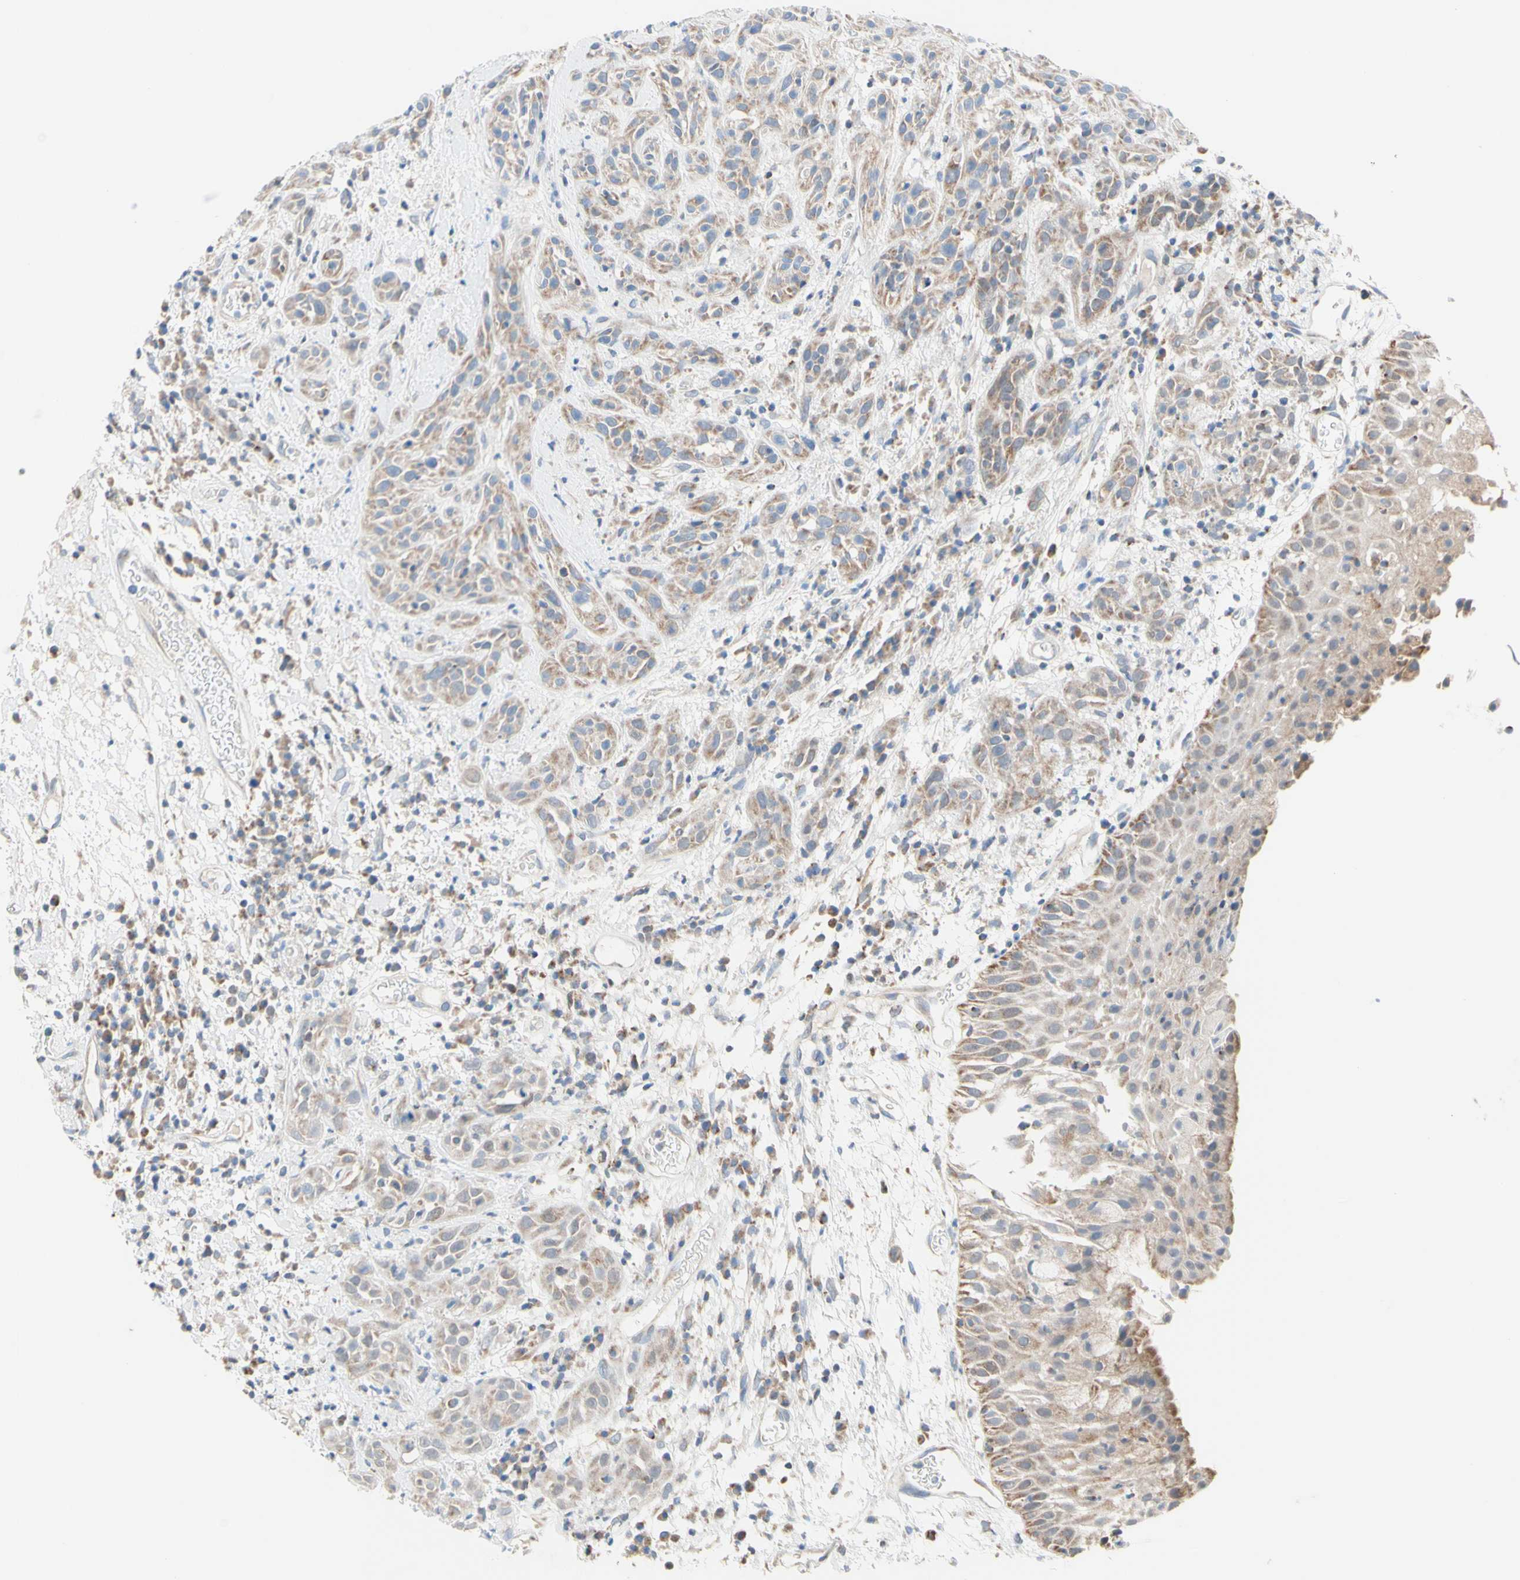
{"staining": {"intensity": "weak", "quantity": ">75%", "location": "cytoplasmic/membranous"}, "tissue": "head and neck cancer", "cell_type": "Tumor cells", "image_type": "cancer", "snomed": [{"axis": "morphology", "description": "Squamous cell carcinoma, NOS"}, {"axis": "topography", "description": "Head-Neck"}], "caption": "Protein analysis of head and neck cancer (squamous cell carcinoma) tissue shows weak cytoplasmic/membranous staining in approximately >75% of tumor cells.", "gene": "MFF", "patient": {"sex": "male", "age": 62}}